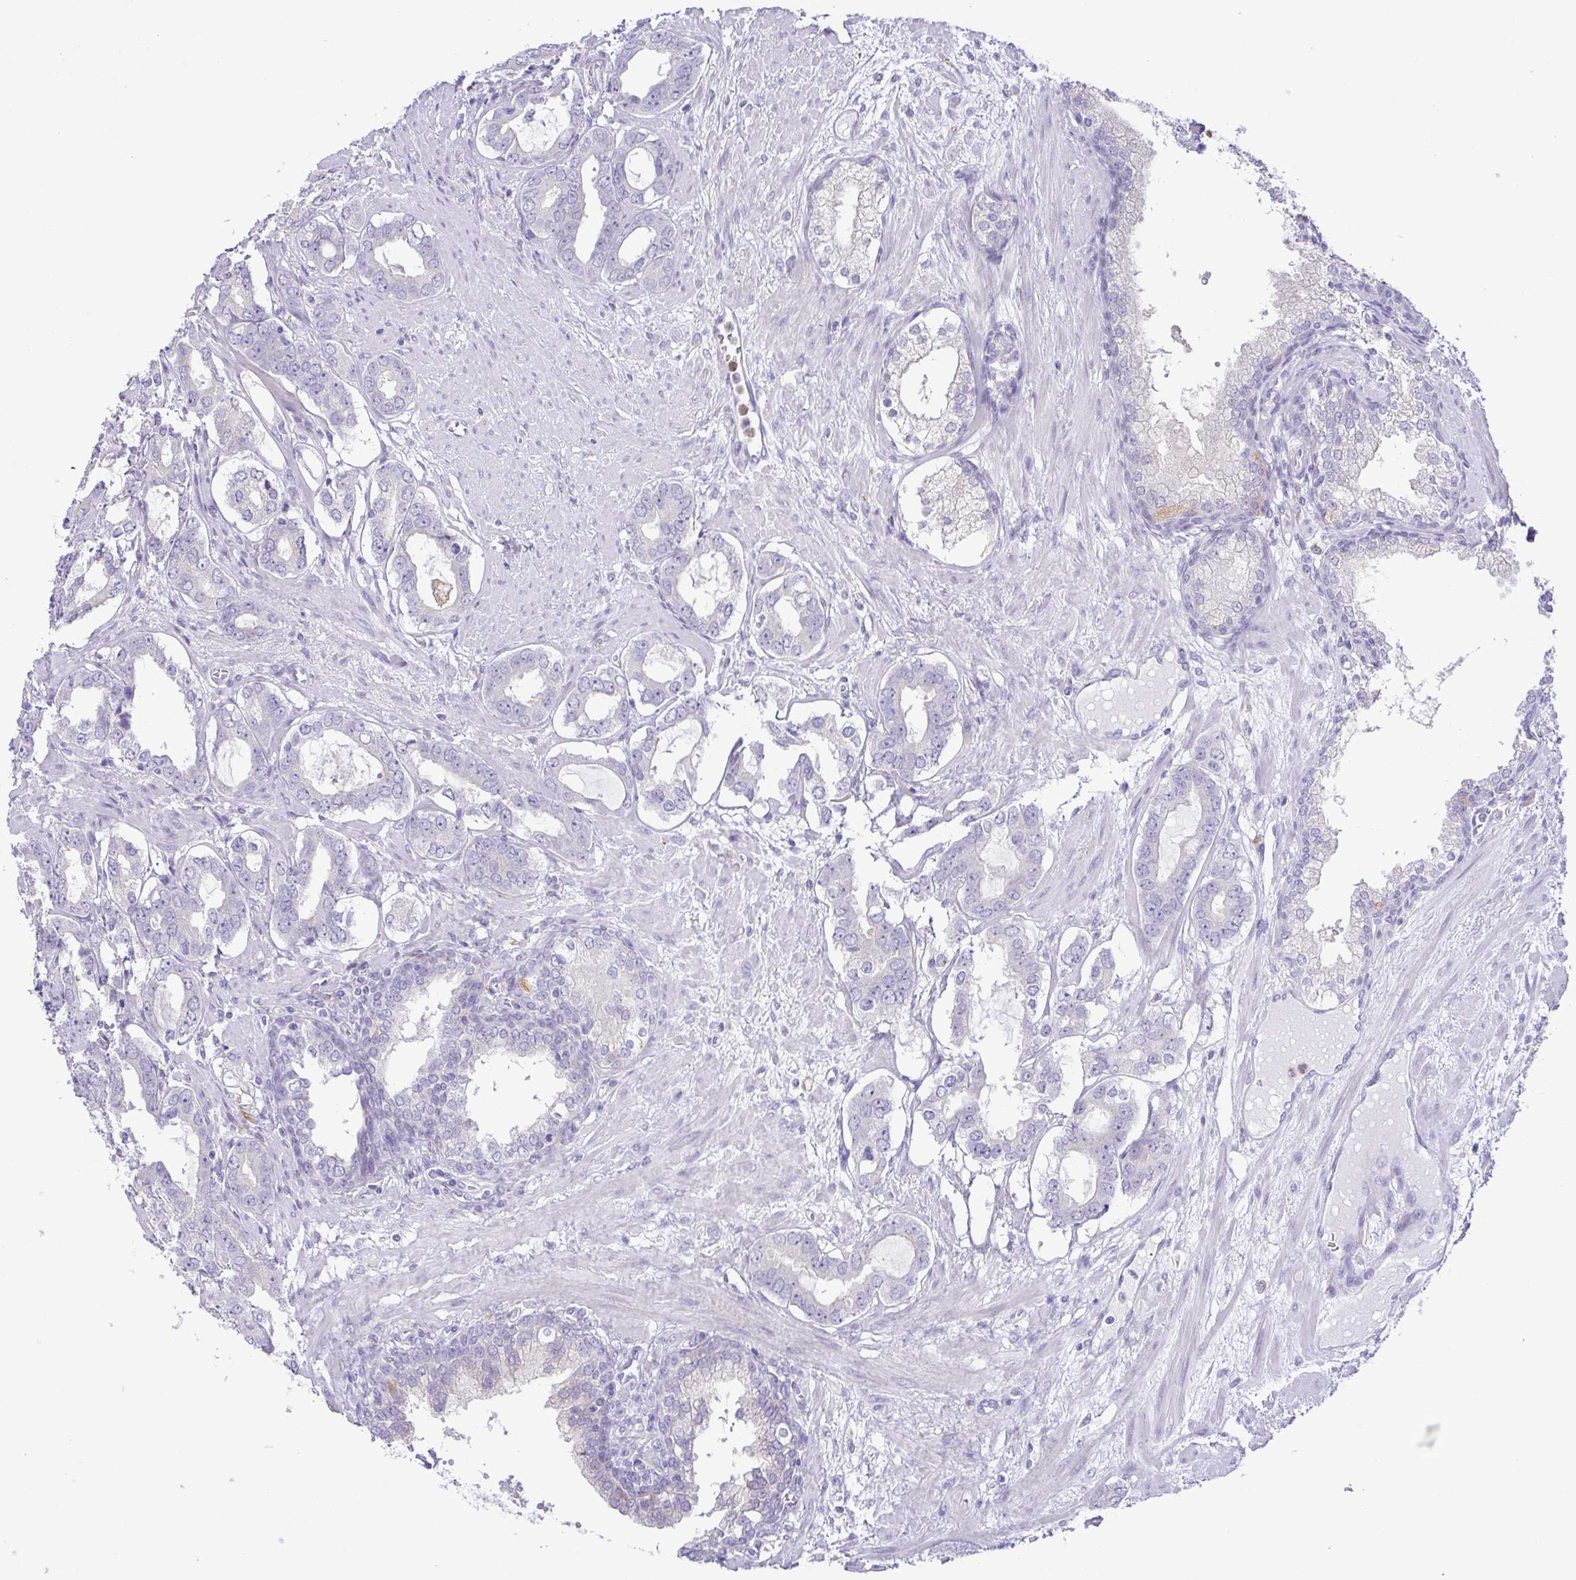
{"staining": {"intensity": "negative", "quantity": "none", "location": "none"}, "tissue": "prostate cancer", "cell_type": "Tumor cells", "image_type": "cancer", "snomed": [{"axis": "morphology", "description": "Adenocarcinoma, High grade"}, {"axis": "topography", "description": "Prostate"}], "caption": "Prostate high-grade adenocarcinoma was stained to show a protein in brown. There is no significant expression in tumor cells.", "gene": "ATP6V1G2", "patient": {"sex": "male", "age": 75}}